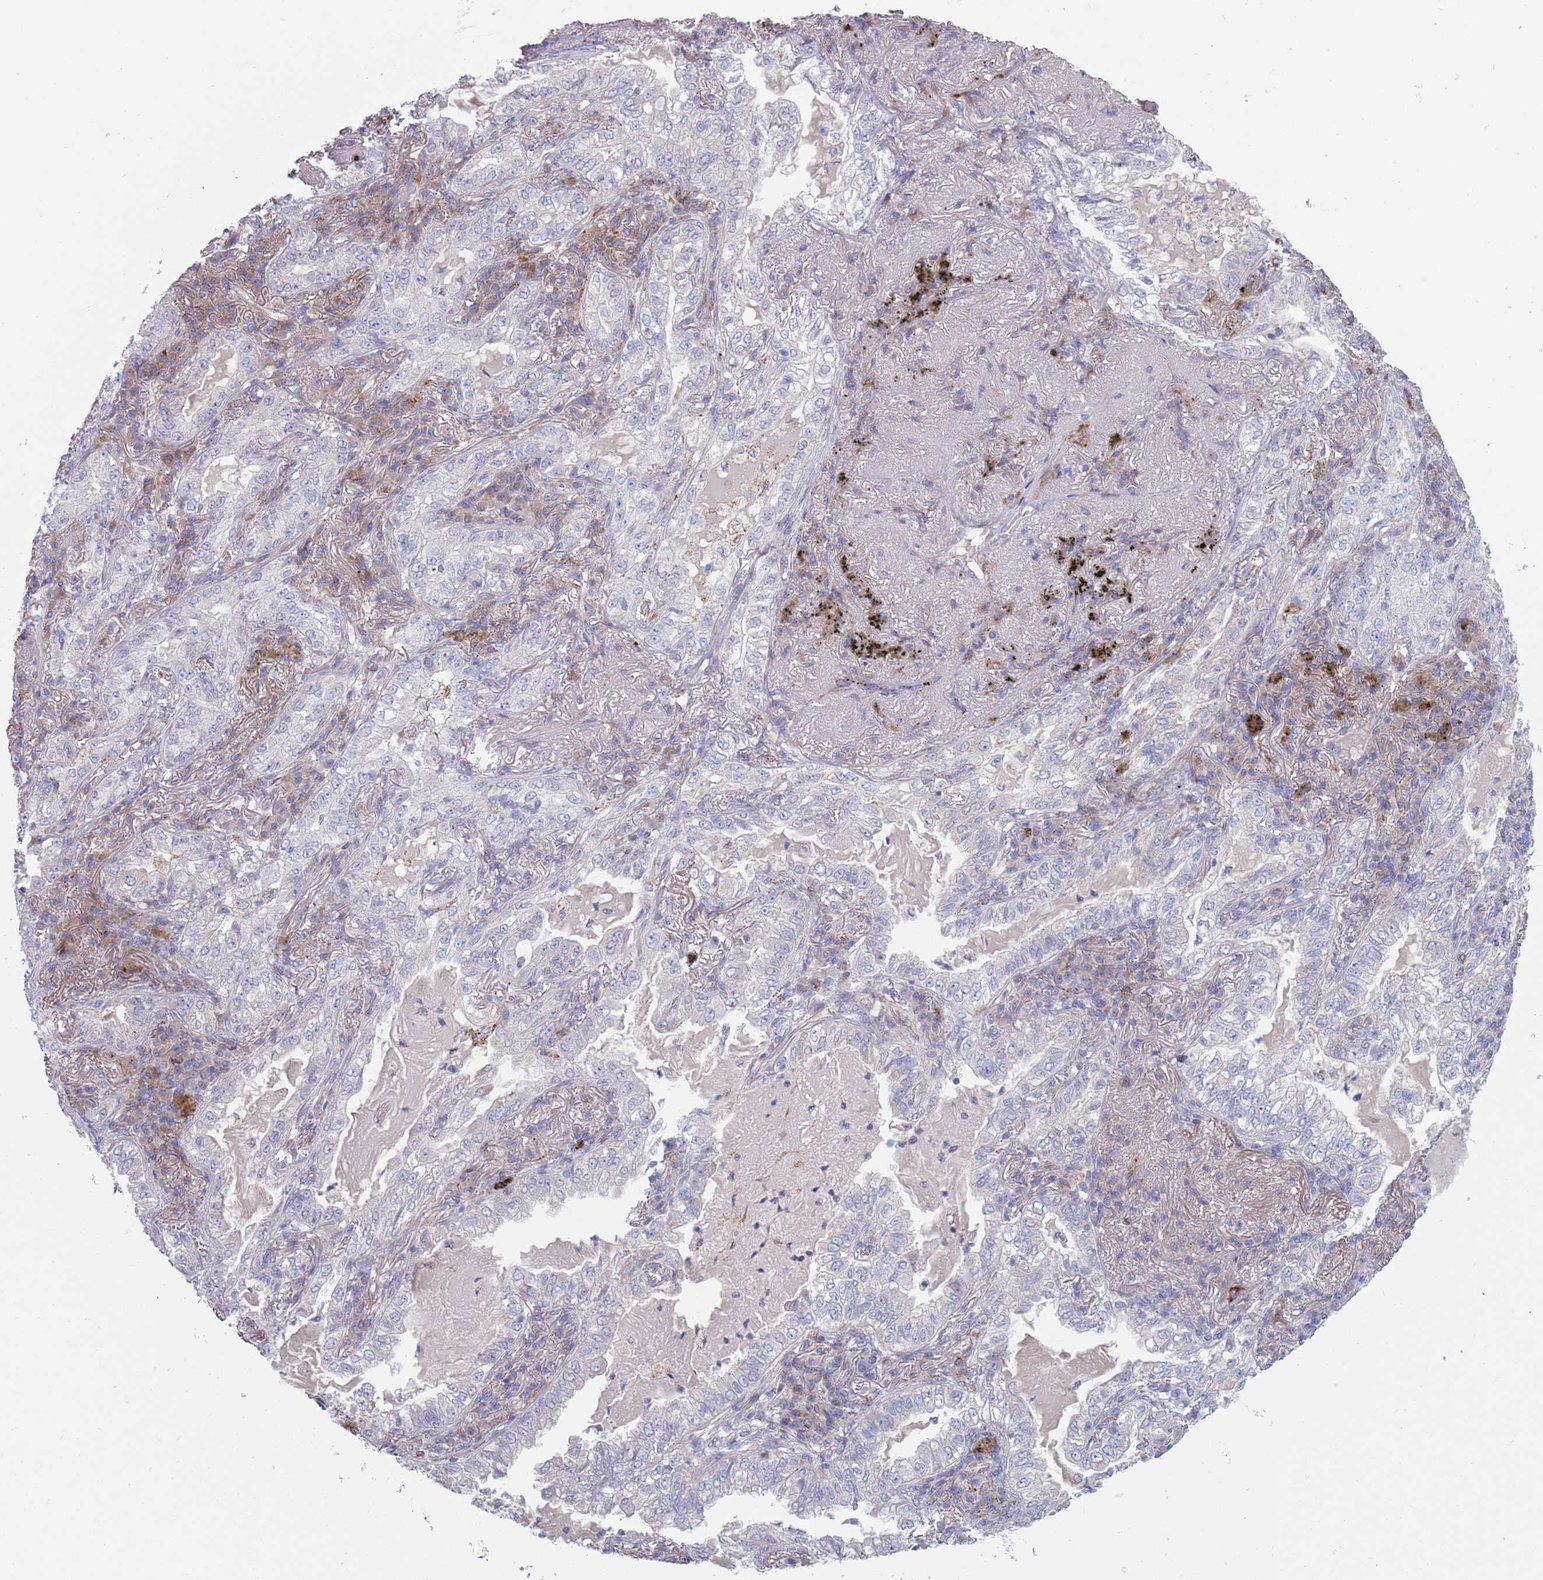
{"staining": {"intensity": "negative", "quantity": "none", "location": "none"}, "tissue": "lung cancer", "cell_type": "Tumor cells", "image_type": "cancer", "snomed": [{"axis": "morphology", "description": "Adenocarcinoma, NOS"}, {"axis": "topography", "description": "Lung"}], "caption": "High magnification brightfield microscopy of lung cancer (adenocarcinoma) stained with DAB (3,3'-diaminobenzidine) (brown) and counterstained with hematoxylin (blue): tumor cells show no significant staining.", "gene": "TYW1", "patient": {"sex": "female", "age": 73}}